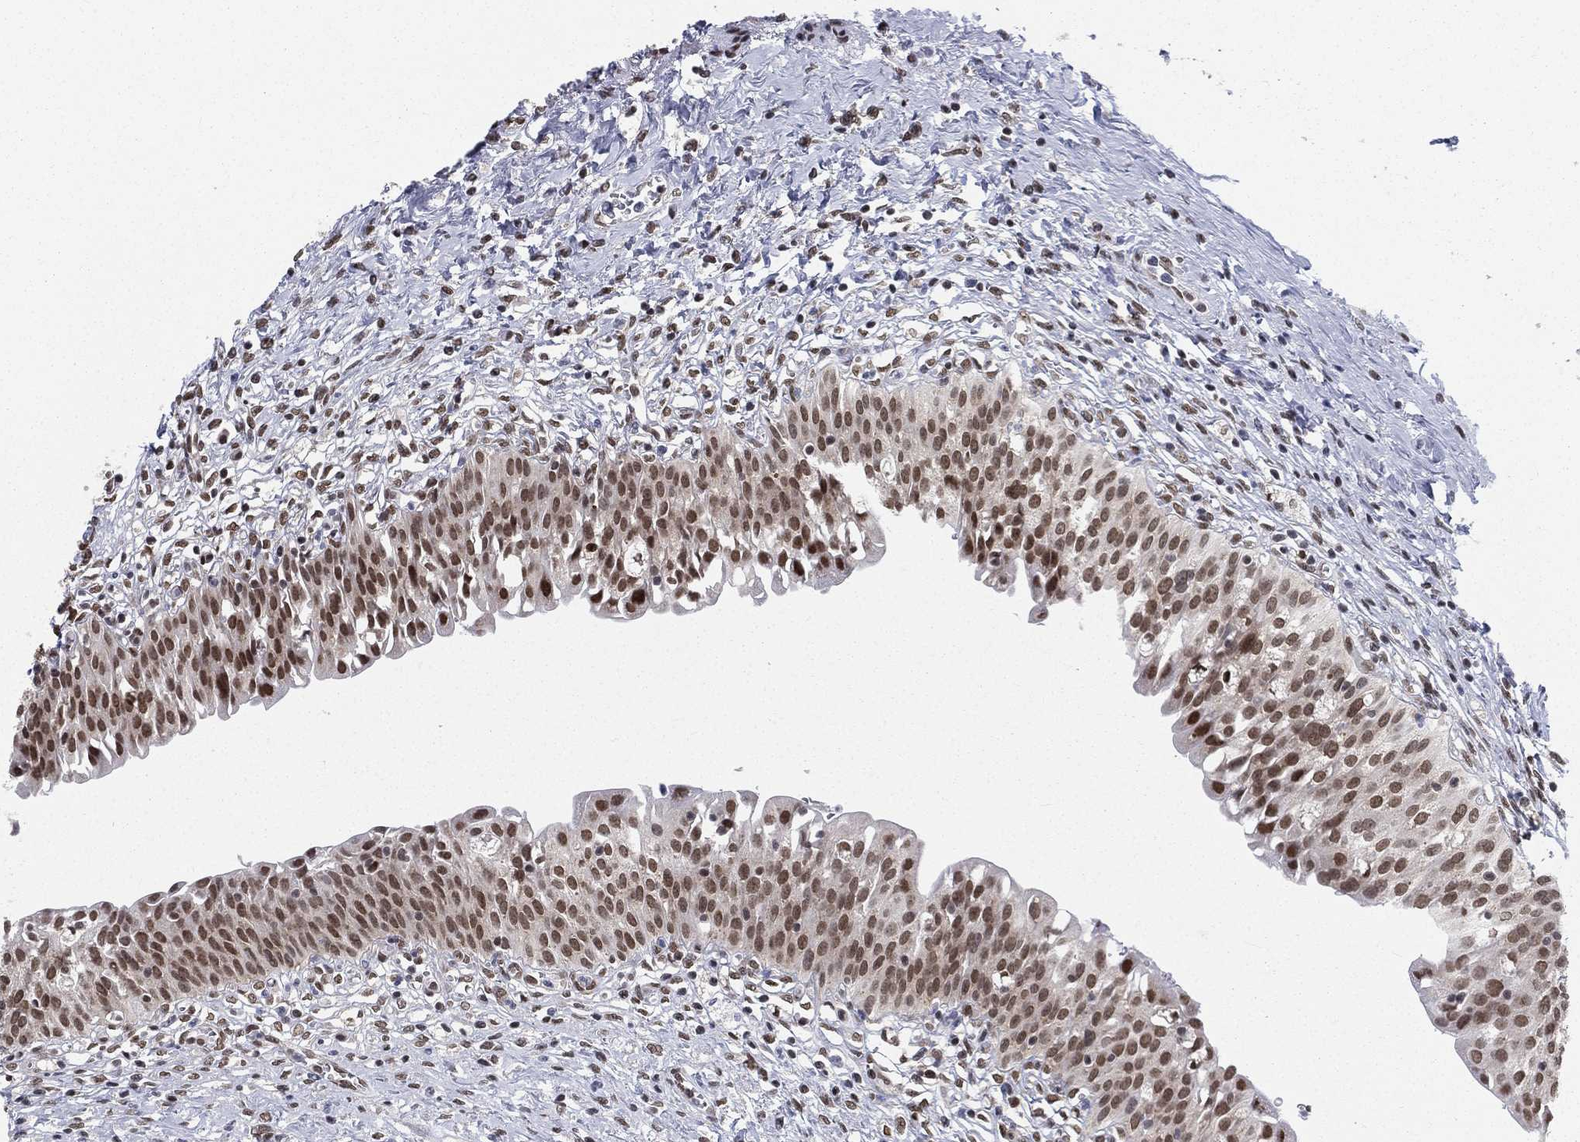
{"staining": {"intensity": "moderate", "quantity": ">75%", "location": "nuclear"}, "tissue": "urinary bladder", "cell_type": "Urothelial cells", "image_type": "normal", "snomed": [{"axis": "morphology", "description": "Normal tissue, NOS"}, {"axis": "topography", "description": "Urinary bladder"}], "caption": "High-magnification brightfield microscopy of unremarkable urinary bladder stained with DAB (3,3'-diaminobenzidine) (brown) and counterstained with hematoxylin (blue). urothelial cells exhibit moderate nuclear positivity is seen in about>75% of cells. The staining was performed using DAB, with brown indicating positive protein expression. Nuclei are stained blue with hematoxylin.", "gene": "FUBP3", "patient": {"sex": "male", "age": 76}}